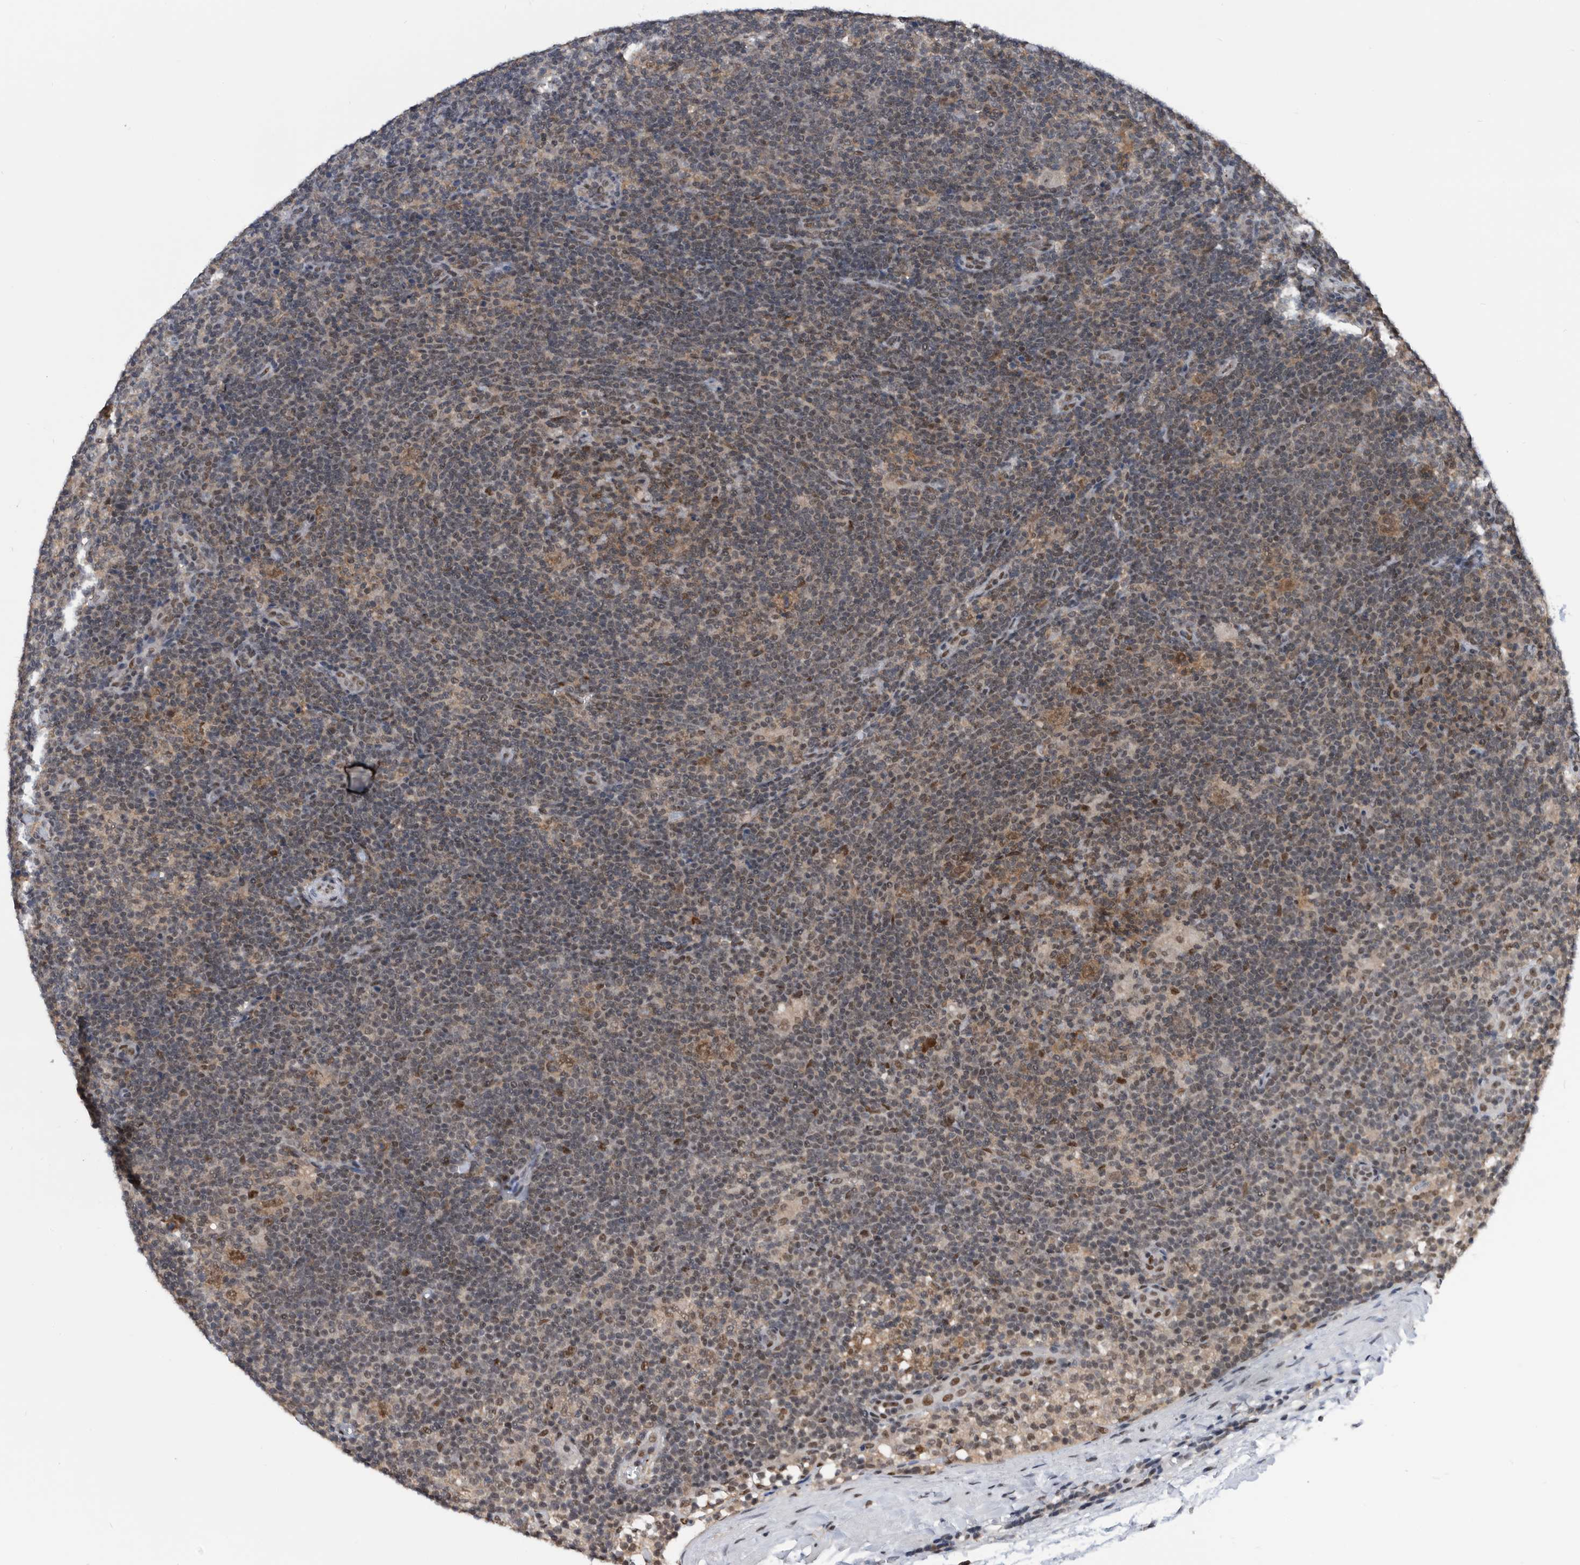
{"staining": {"intensity": "weak", "quantity": ">75%", "location": "nuclear"}, "tissue": "lymphoma", "cell_type": "Tumor cells", "image_type": "cancer", "snomed": [{"axis": "morphology", "description": "Hodgkin's disease, NOS"}, {"axis": "topography", "description": "Lymph node"}], "caption": "Lymphoma stained with a protein marker demonstrates weak staining in tumor cells.", "gene": "ZNF260", "patient": {"sex": "female", "age": 57}}